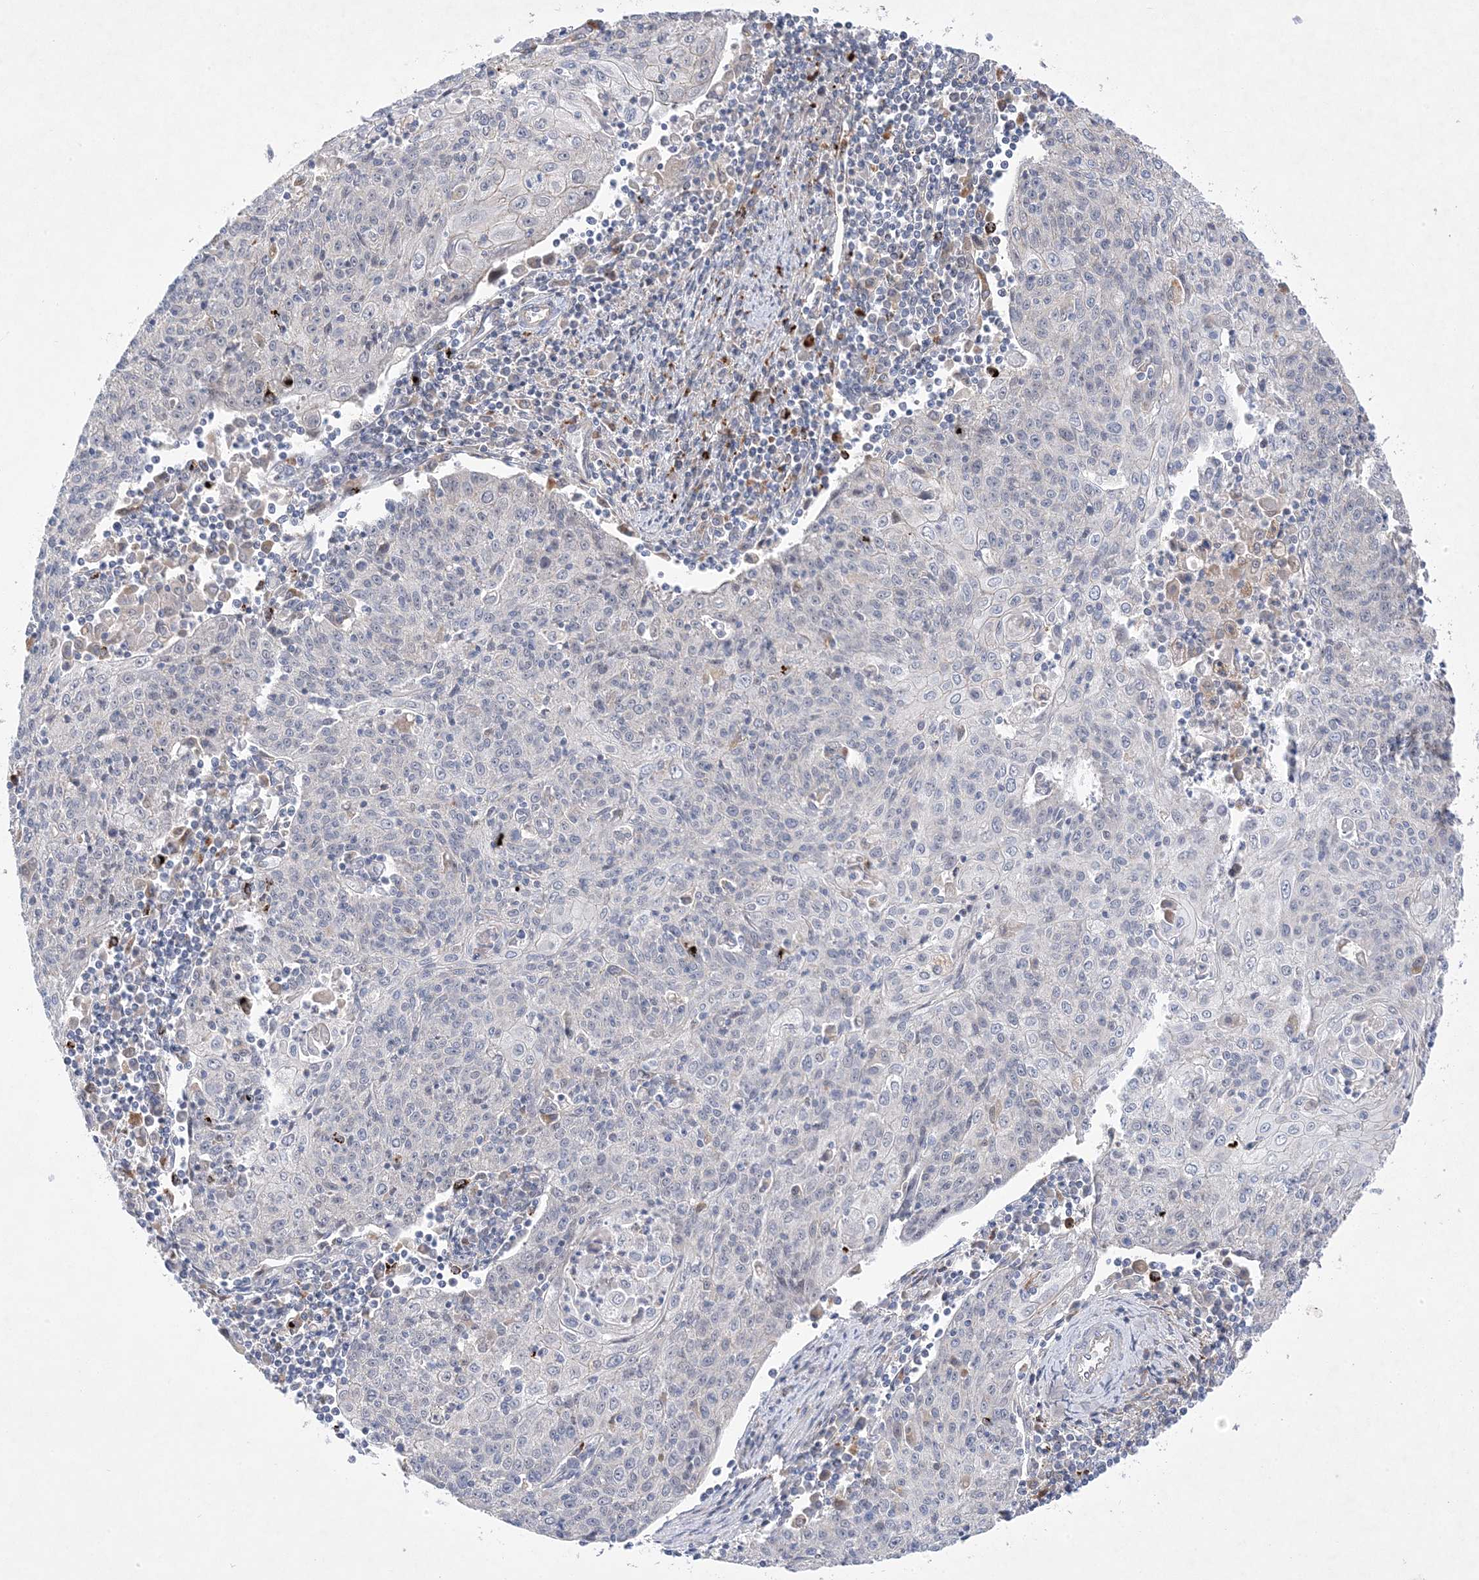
{"staining": {"intensity": "negative", "quantity": "none", "location": "none"}, "tissue": "cervical cancer", "cell_type": "Tumor cells", "image_type": "cancer", "snomed": [{"axis": "morphology", "description": "Squamous cell carcinoma, NOS"}, {"axis": "topography", "description": "Cervix"}], "caption": "DAB (3,3'-diaminobenzidine) immunohistochemical staining of cervical squamous cell carcinoma displays no significant positivity in tumor cells. (DAB (3,3'-diaminobenzidine) immunohistochemistry (IHC) with hematoxylin counter stain).", "gene": "ANAPC1", "patient": {"sex": "female", "age": 48}}